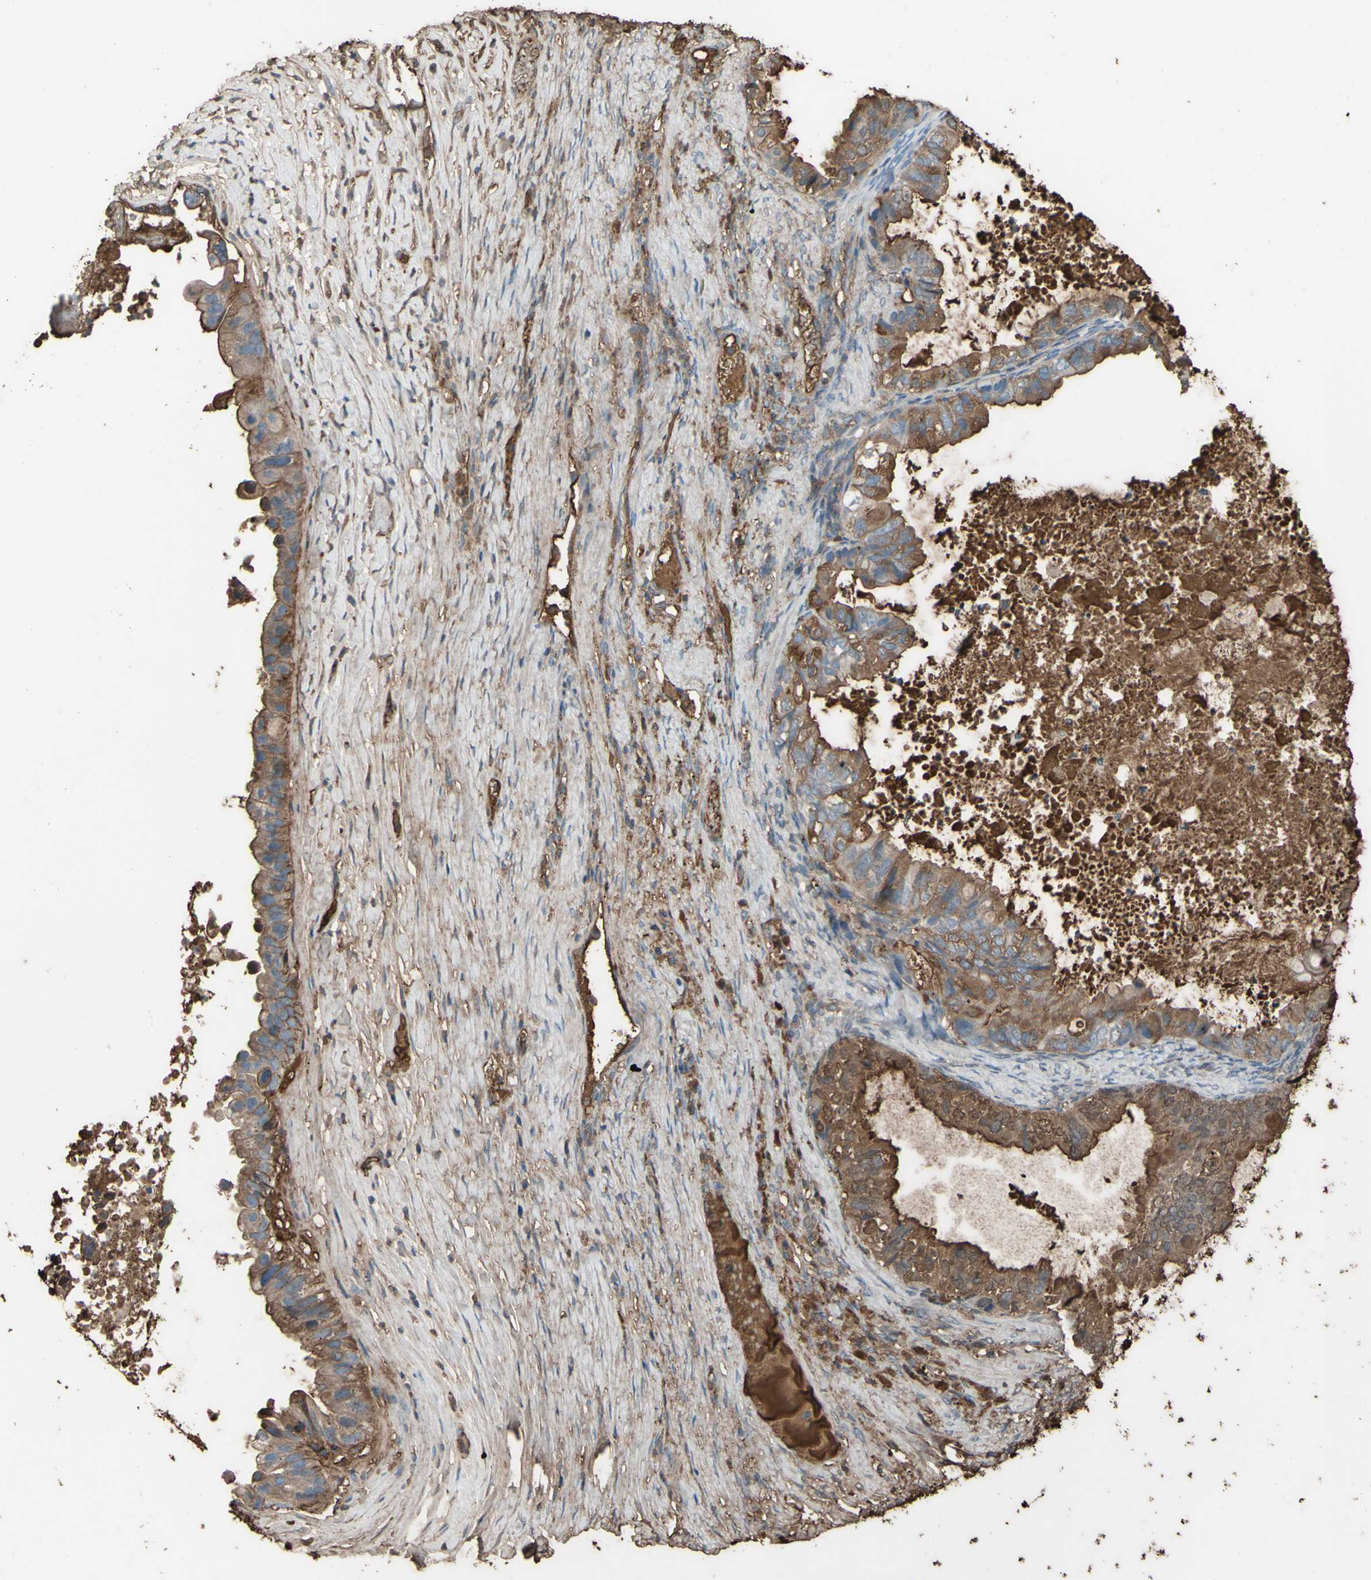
{"staining": {"intensity": "moderate", "quantity": "25%-75%", "location": "cytoplasmic/membranous"}, "tissue": "ovarian cancer", "cell_type": "Tumor cells", "image_type": "cancer", "snomed": [{"axis": "morphology", "description": "Cystadenocarcinoma, mucinous, NOS"}, {"axis": "topography", "description": "Ovary"}], "caption": "Ovarian mucinous cystadenocarcinoma stained with DAB (3,3'-diaminobenzidine) IHC reveals medium levels of moderate cytoplasmic/membranous staining in about 25%-75% of tumor cells.", "gene": "PTGDS", "patient": {"sex": "female", "age": 80}}